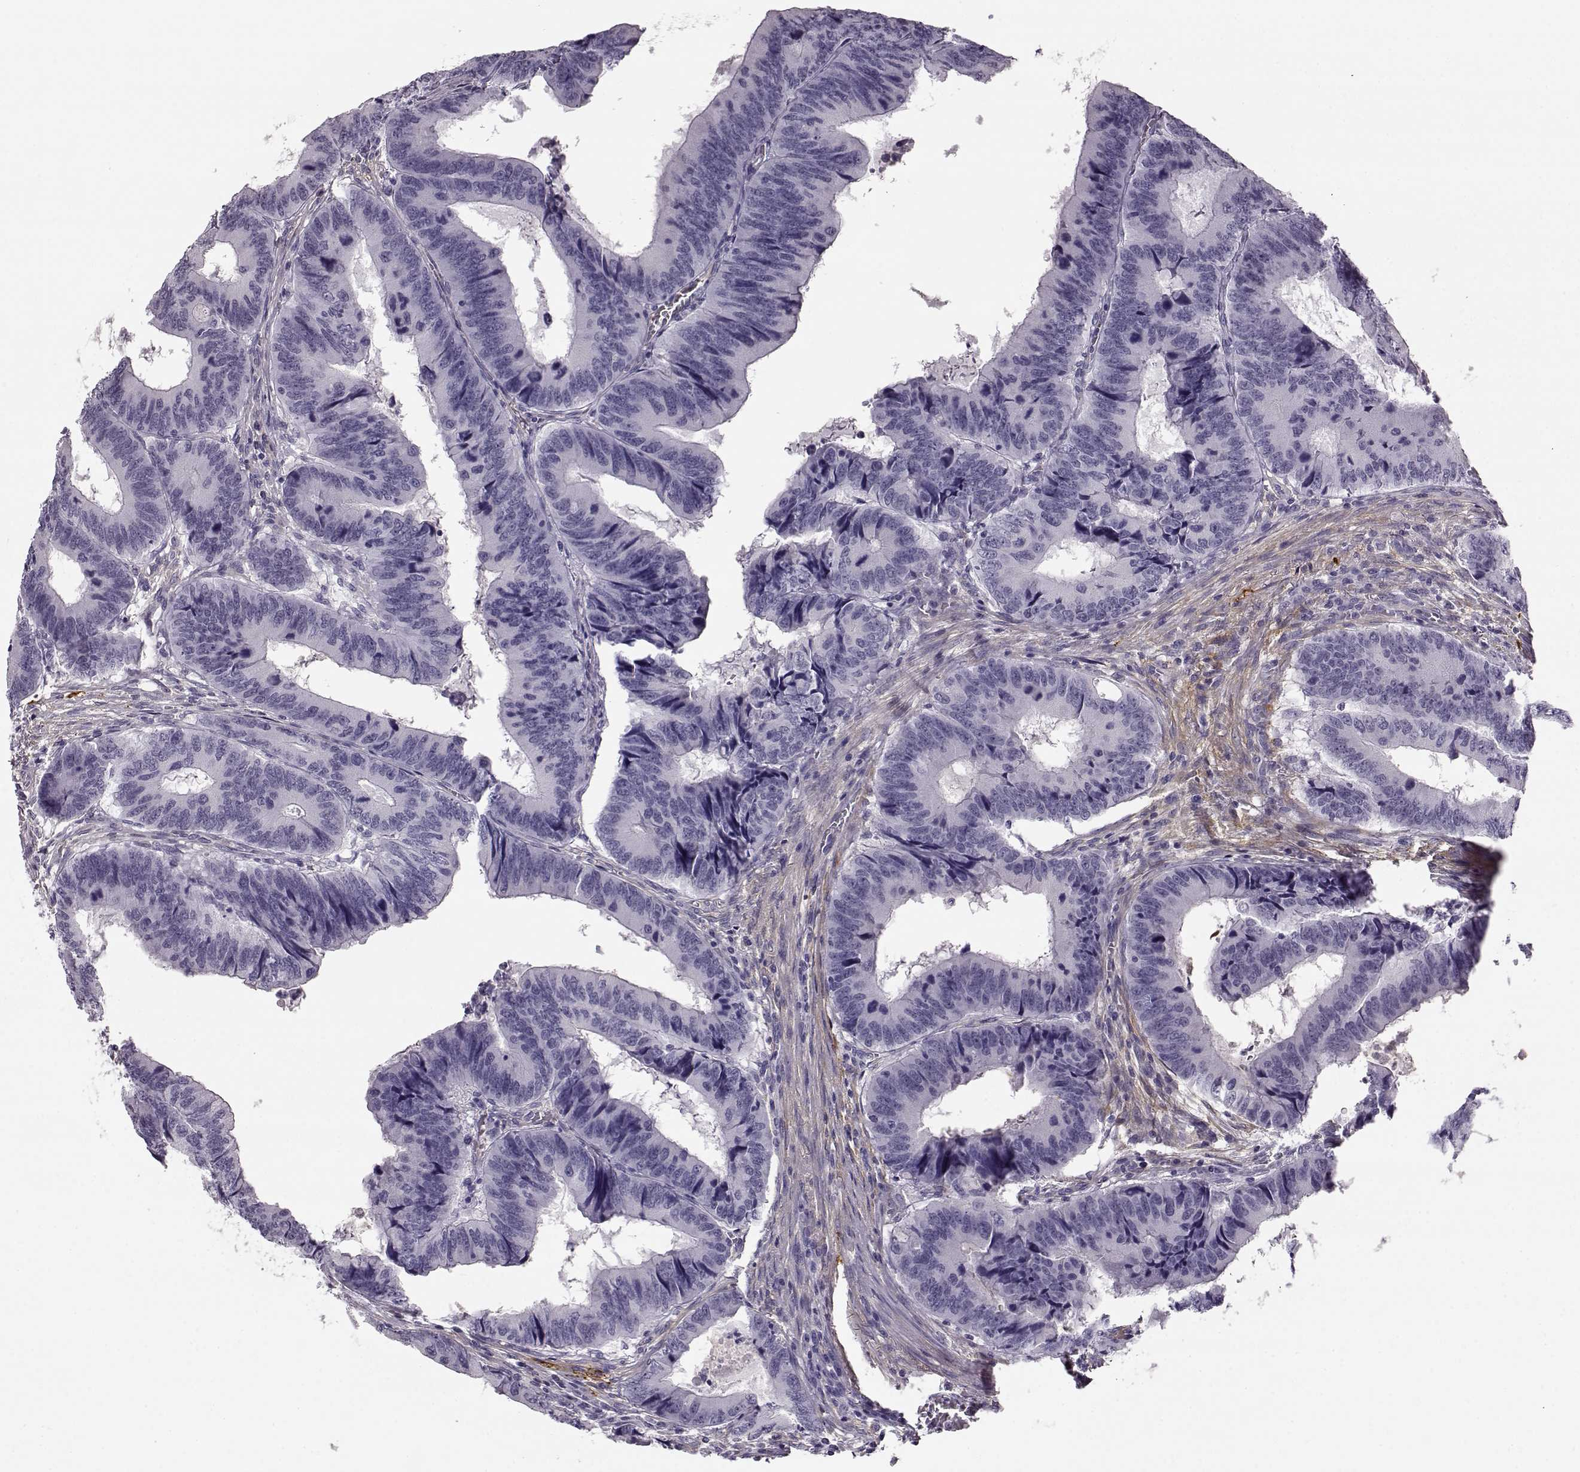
{"staining": {"intensity": "negative", "quantity": "none", "location": "none"}, "tissue": "colorectal cancer", "cell_type": "Tumor cells", "image_type": "cancer", "snomed": [{"axis": "morphology", "description": "Adenocarcinoma, NOS"}, {"axis": "topography", "description": "Colon"}], "caption": "The micrograph exhibits no staining of tumor cells in colorectal cancer (adenocarcinoma). (Immunohistochemistry (ihc), brightfield microscopy, high magnification).", "gene": "TRIM69", "patient": {"sex": "male", "age": 53}}